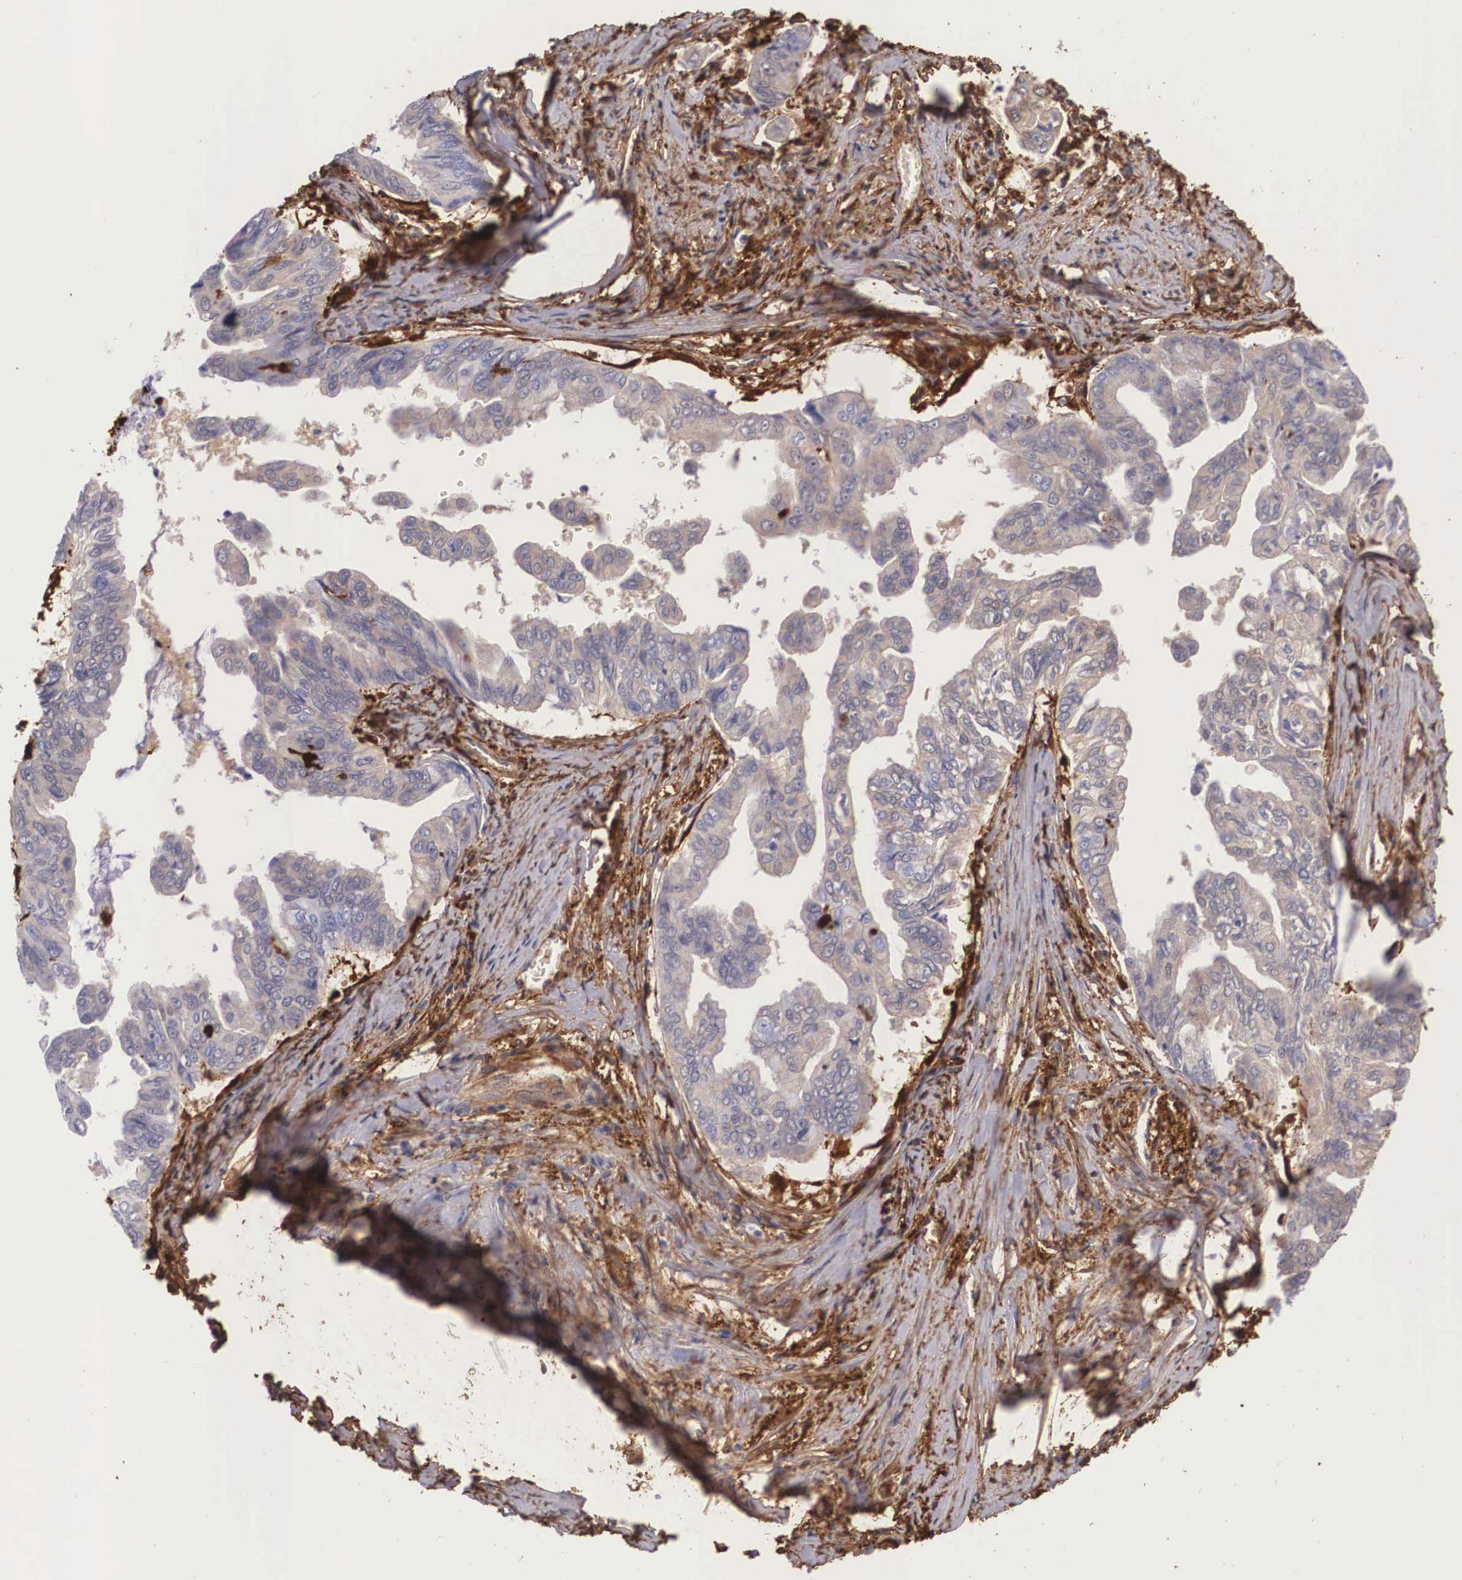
{"staining": {"intensity": "negative", "quantity": "none", "location": "none"}, "tissue": "stomach cancer", "cell_type": "Tumor cells", "image_type": "cancer", "snomed": [{"axis": "morphology", "description": "Adenocarcinoma, NOS"}, {"axis": "topography", "description": "Stomach, upper"}], "caption": "Immunohistochemistry (IHC) of stomach adenocarcinoma shows no staining in tumor cells.", "gene": "LGALS1", "patient": {"sex": "male", "age": 80}}